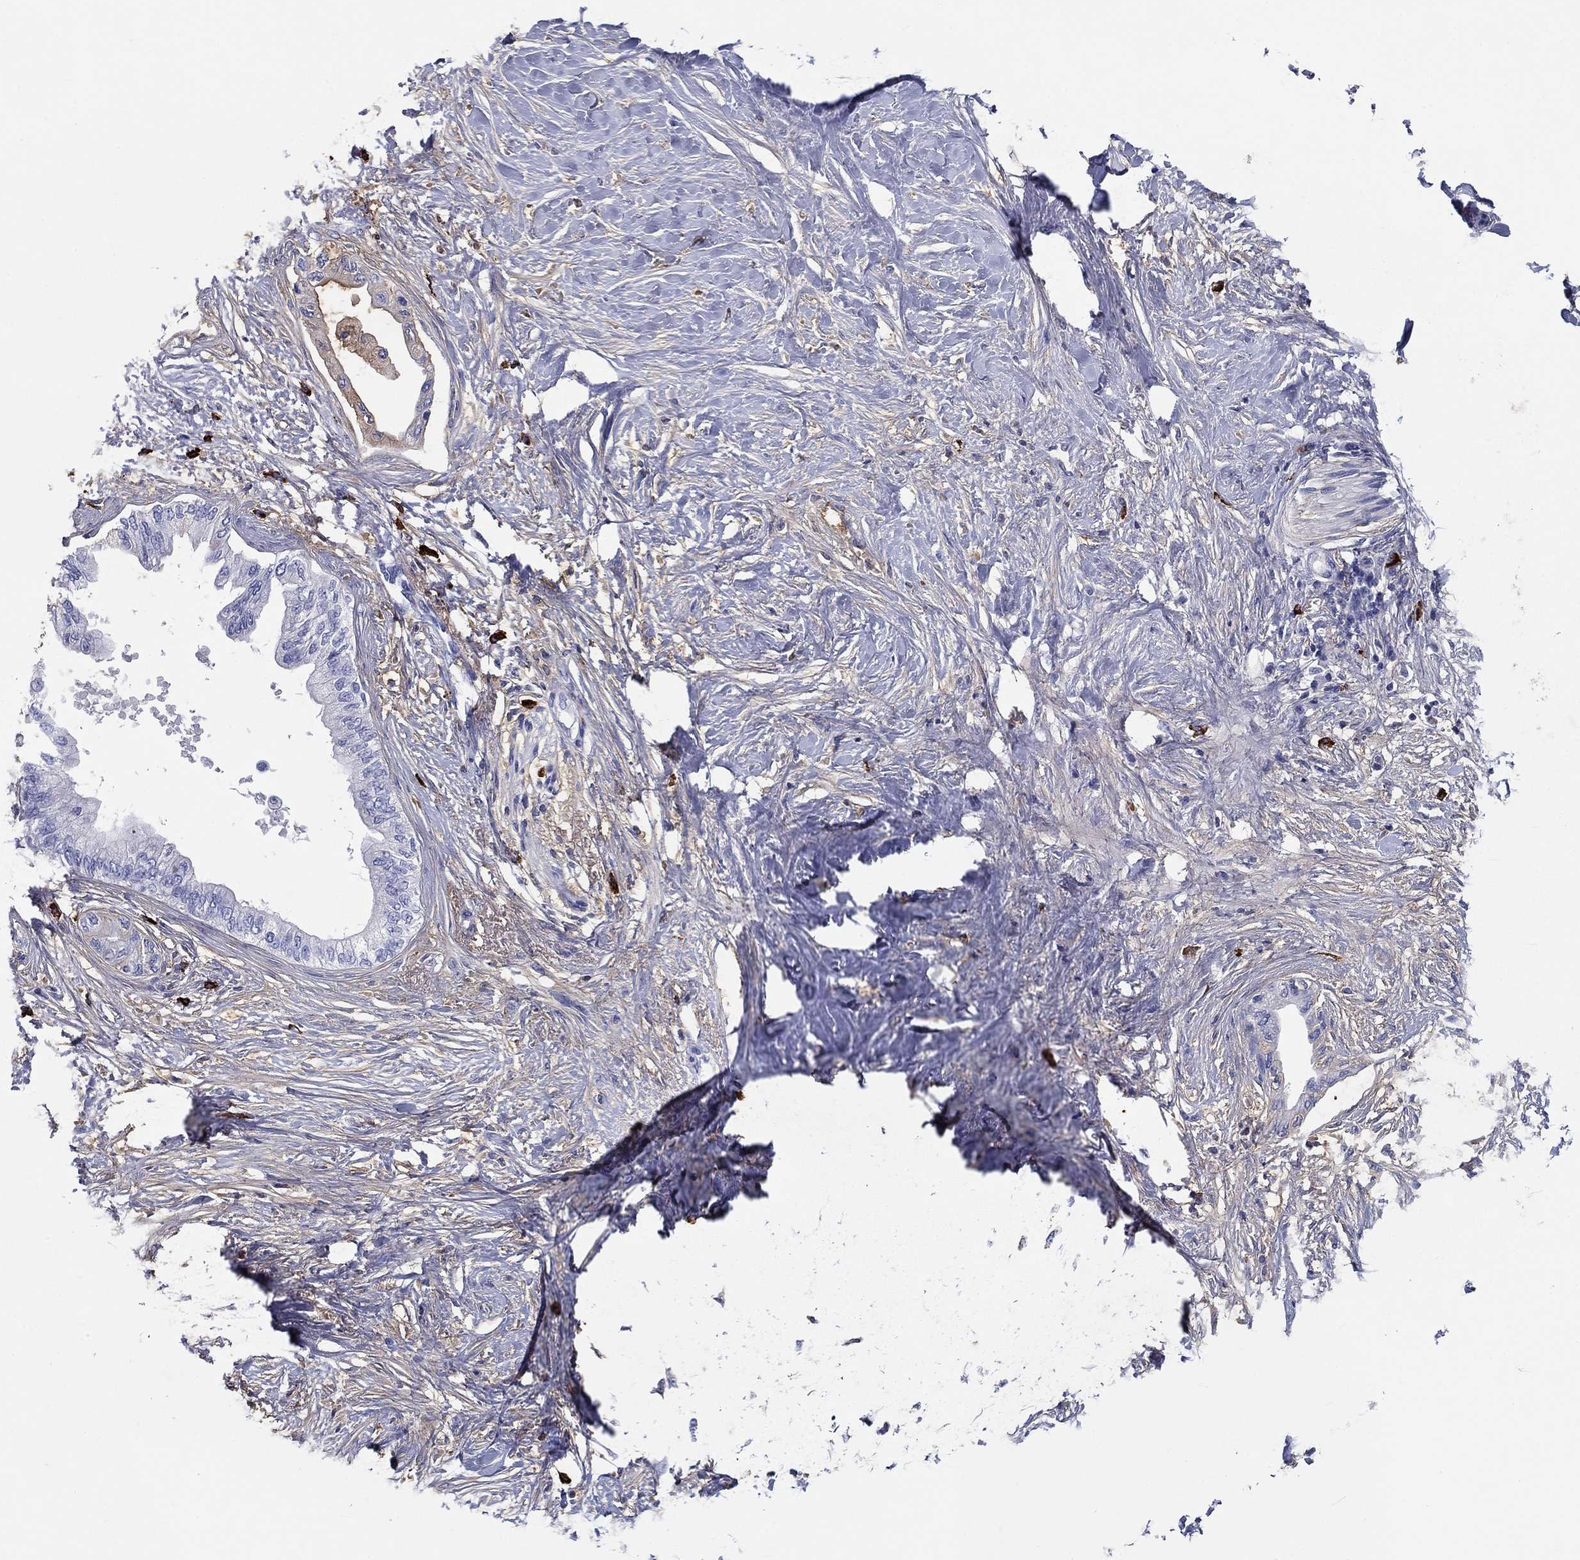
{"staining": {"intensity": "weak", "quantity": "<25%", "location": "cytoplasmic/membranous"}, "tissue": "pancreatic cancer", "cell_type": "Tumor cells", "image_type": "cancer", "snomed": [{"axis": "morphology", "description": "Normal tissue, NOS"}, {"axis": "morphology", "description": "Adenocarcinoma, NOS"}, {"axis": "topography", "description": "Pancreas"}, {"axis": "topography", "description": "Duodenum"}], "caption": "Protein analysis of pancreatic cancer exhibits no significant positivity in tumor cells.", "gene": "CD40LG", "patient": {"sex": "female", "age": 60}}